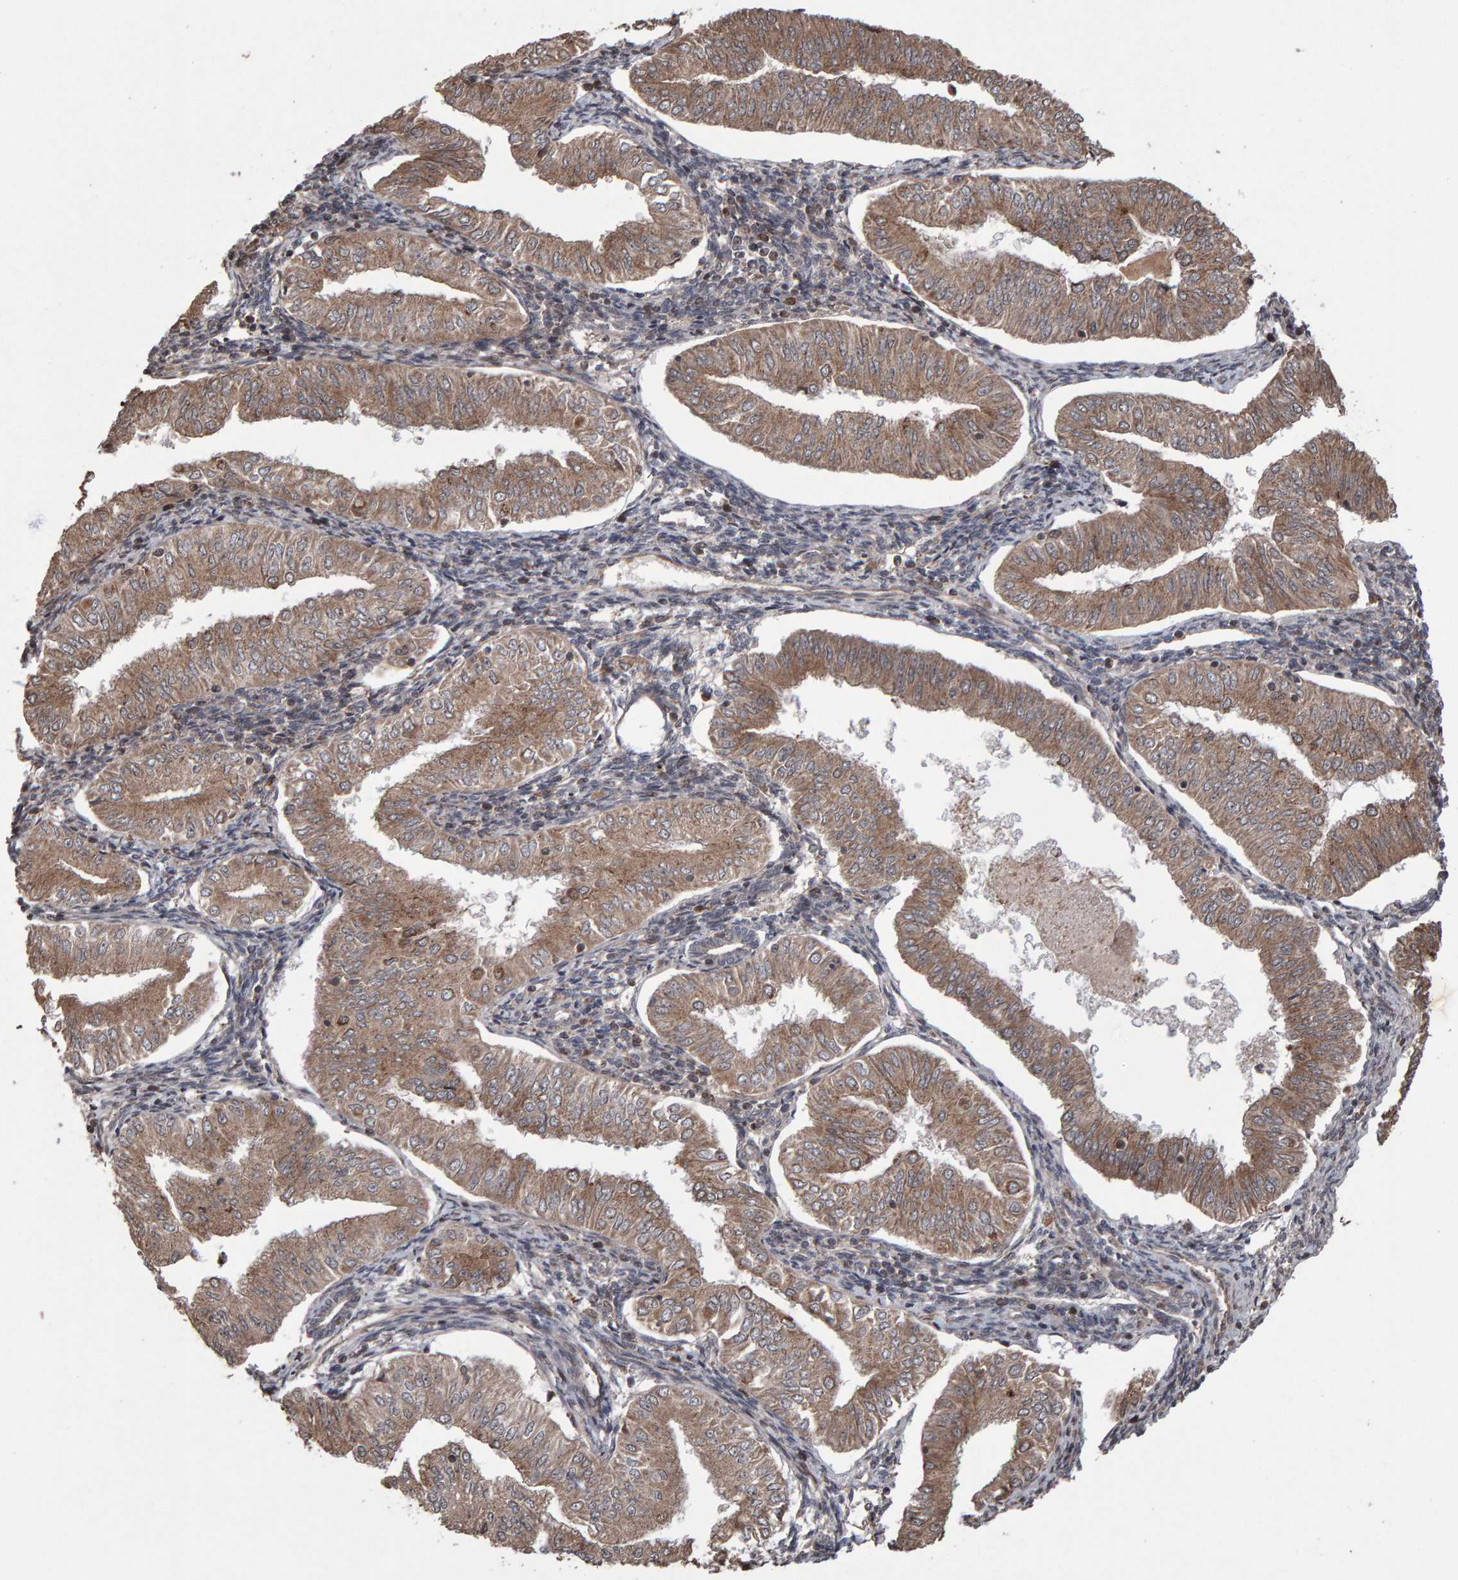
{"staining": {"intensity": "moderate", "quantity": ">75%", "location": "cytoplasmic/membranous"}, "tissue": "endometrial cancer", "cell_type": "Tumor cells", "image_type": "cancer", "snomed": [{"axis": "morphology", "description": "Normal tissue, NOS"}, {"axis": "morphology", "description": "Adenocarcinoma, NOS"}, {"axis": "topography", "description": "Endometrium"}], "caption": "Approximately >75% of tumor cells in adenocarcinoma (endometrial) demonstrate moderate cytoplasmic/membranous protein expression as visualized by brown immunohistochemical staining.", "gene": "PECR", "patient": {"sex": "female", "age": 53}}